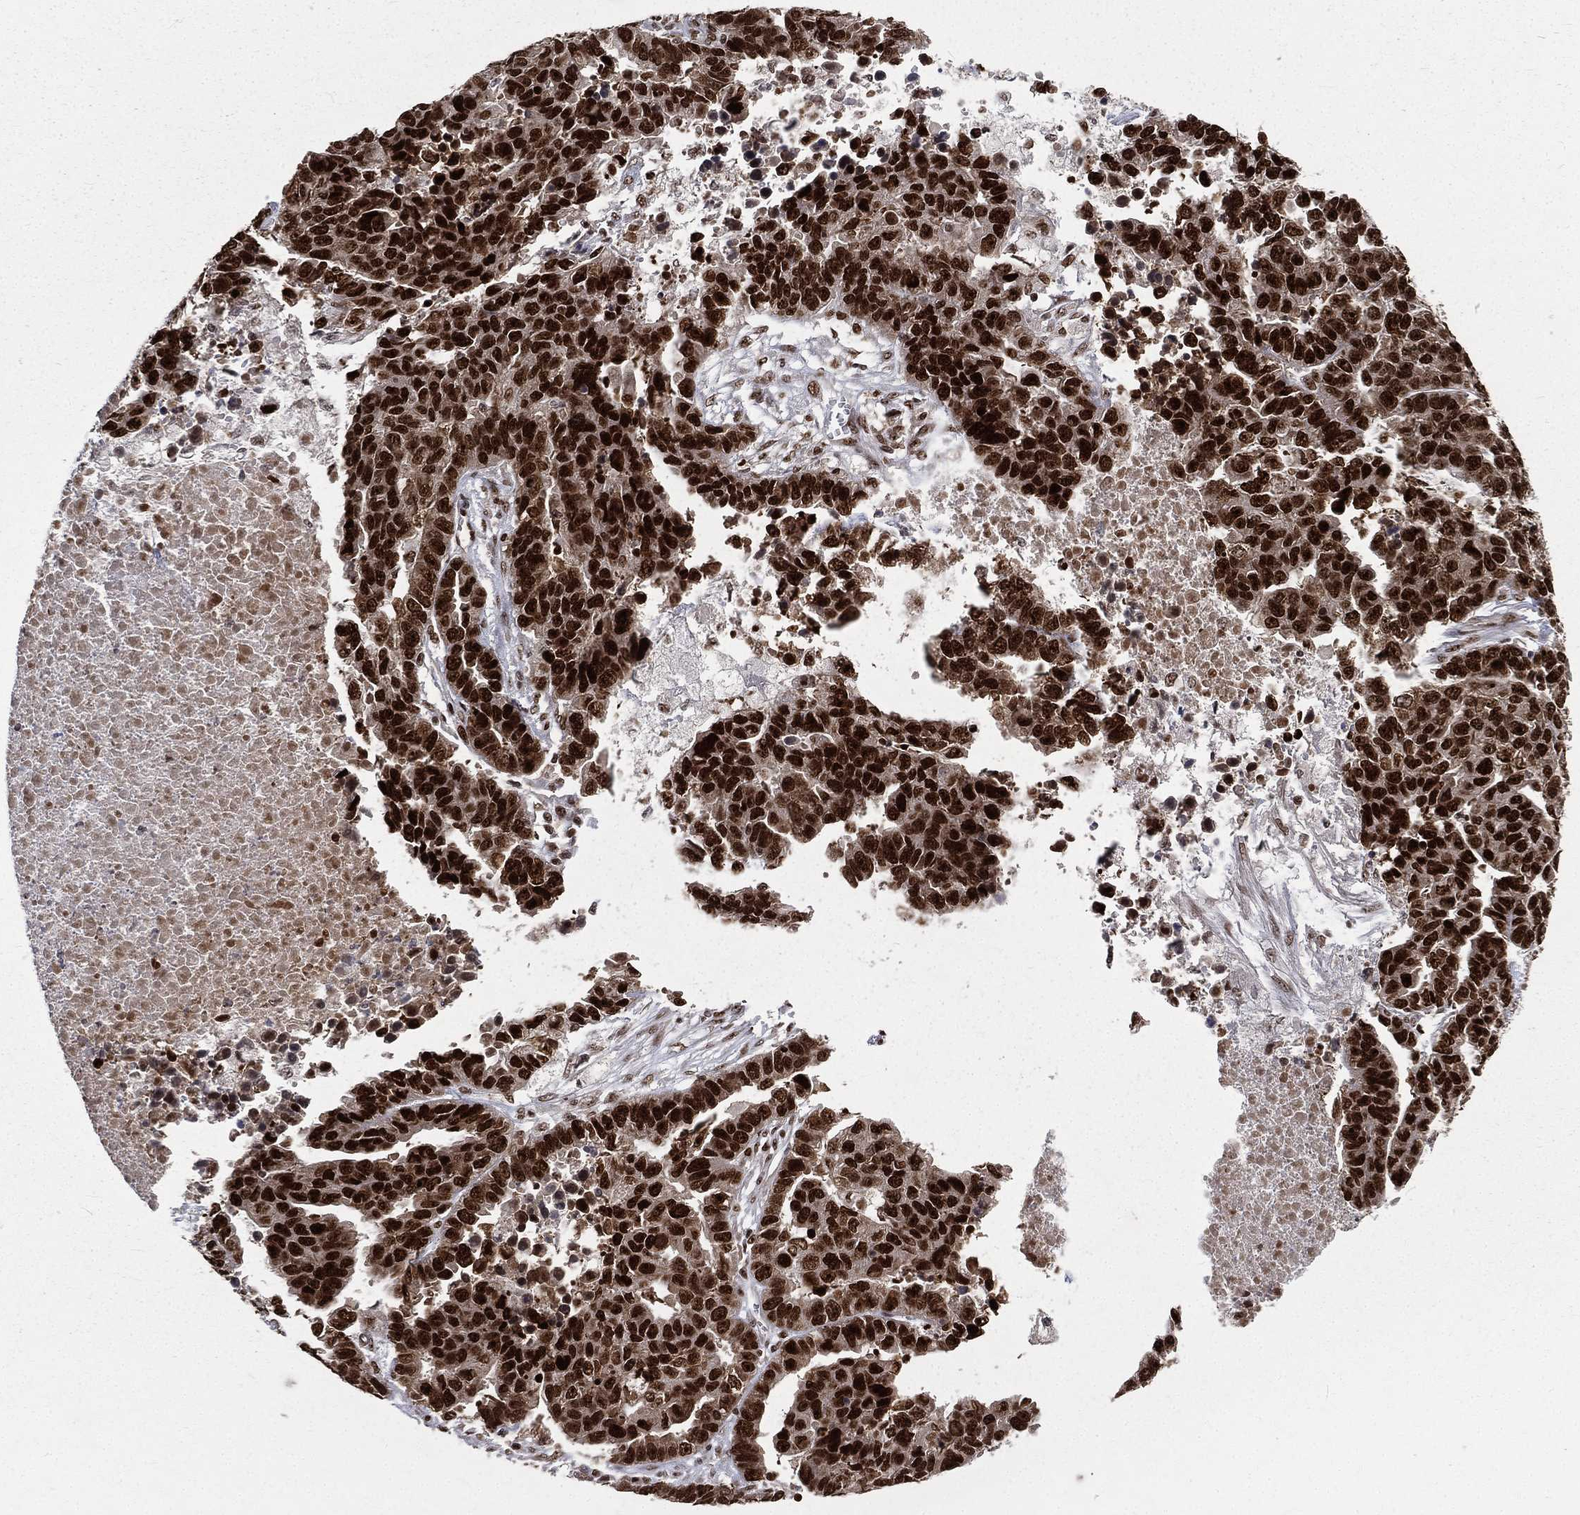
{"staining": {"intensity": "strong", "quantity": ">75%", "location": "nuclear"}, "tissue": "ovarian cancer", "cell_type": "Tumor cells", "image_type": "cancer", "snomed": [{"axis": "morphology", "description": "Cystadenocarcinoma, serous, NOS"}, {"axis": "topography", "description": "Ovary"}], "caption": "The micrograph reveals a brown stain indicating the presence of a protein in the nuclear of tumor cells in ovarian cancer (serous cystadenocarcinoma).", "gene": "POLB", "patient": {"sex": "female", "age": 87}}